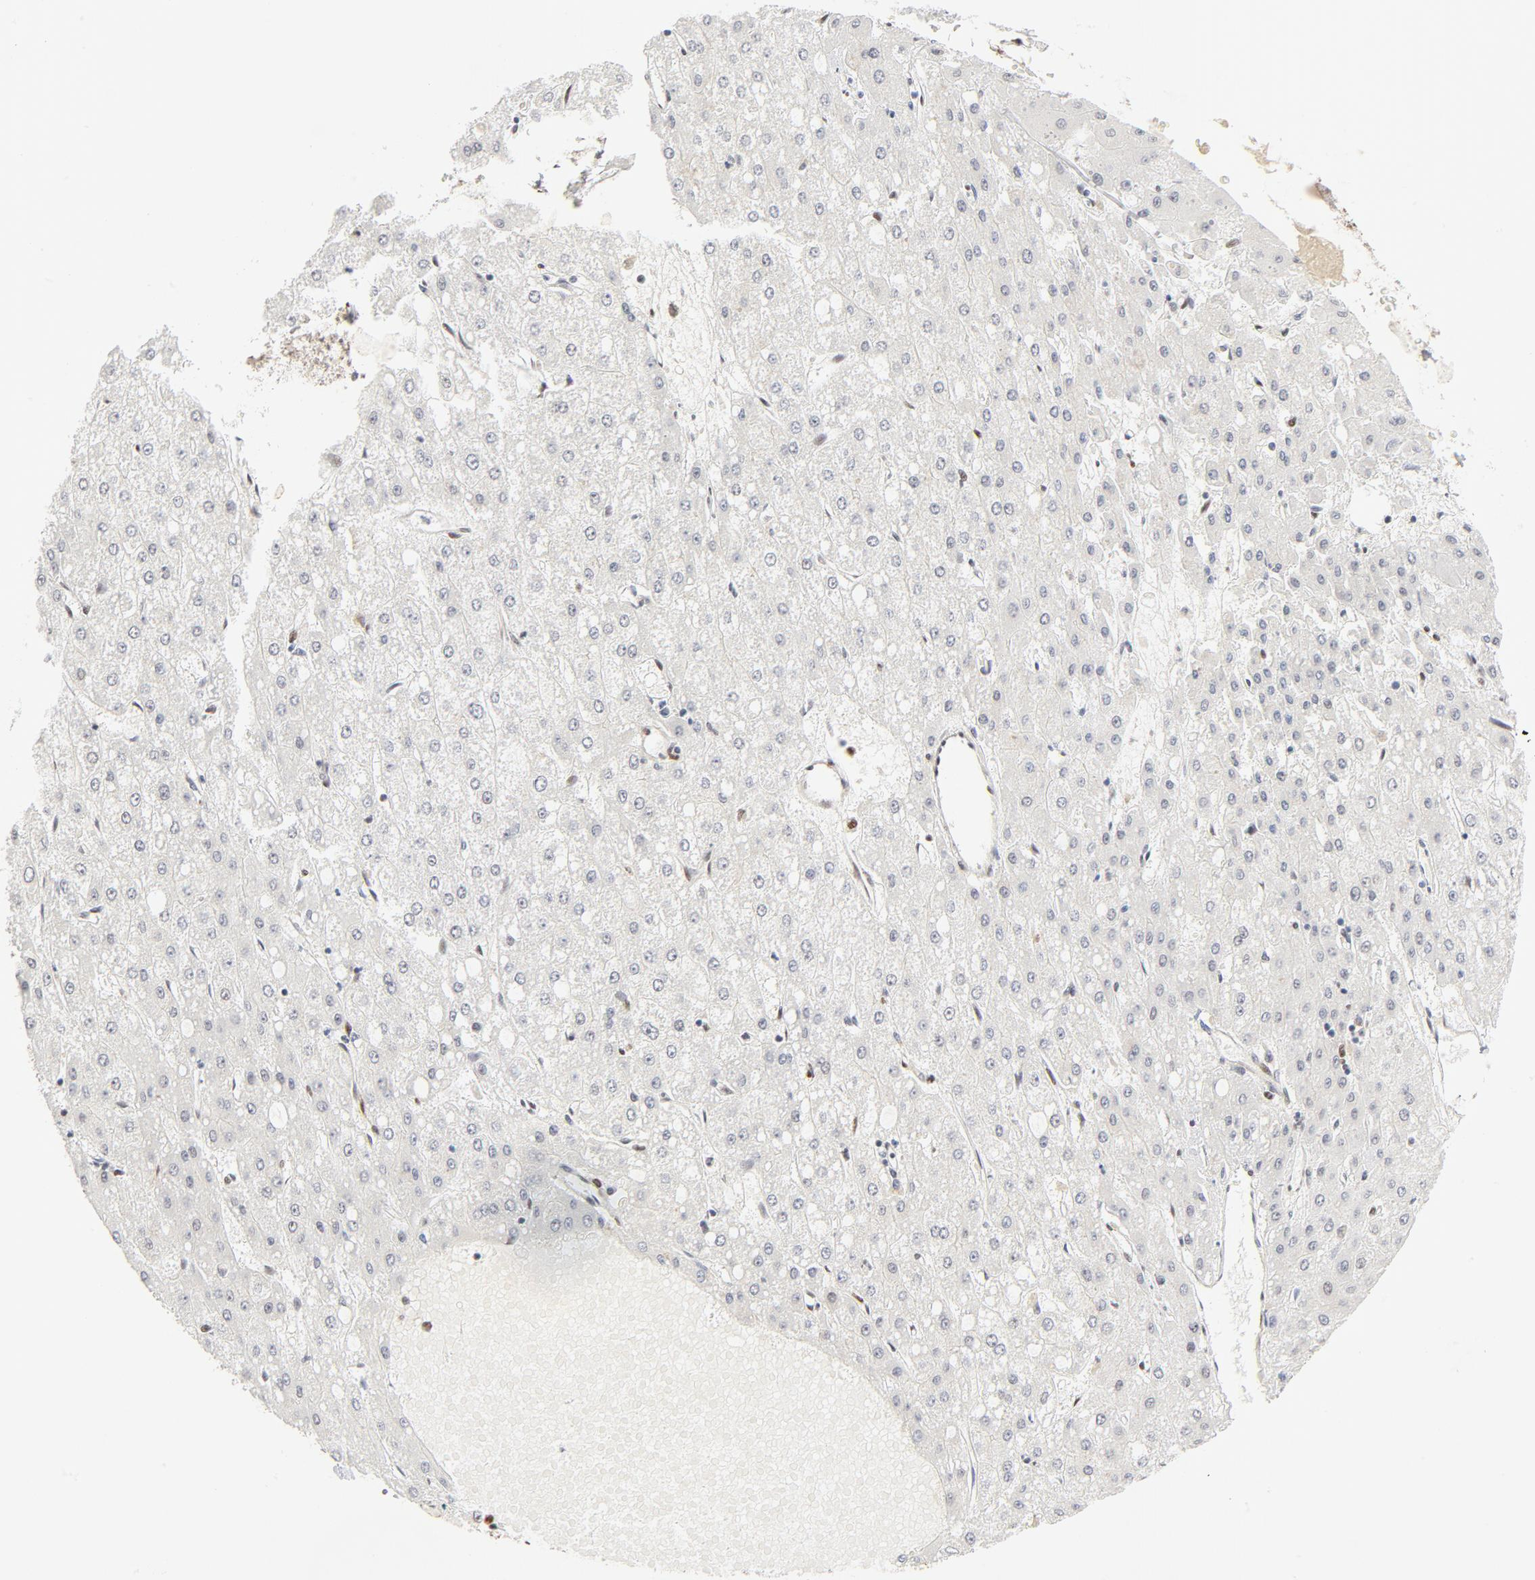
{"staining": {"intensity": "weak", "quantity": "<25%", "location": "nuclear"}, "tissue": "liver cancer", "cell_type": "Tumor cells", "image_type": "cancer", "snomed": [{"axis": "morphology", "description": "Carcinoma, Hepatocellular, NOS"}, {"axis": "topography", "description": "Liver"}], "caption": "DAB immunohistochemical staining of hepatocellular carcinoma (liver) reveals no significant staining in tumor cells.", "gene": "MEF2A", "patient": {"sex": "female", "age": 52}}